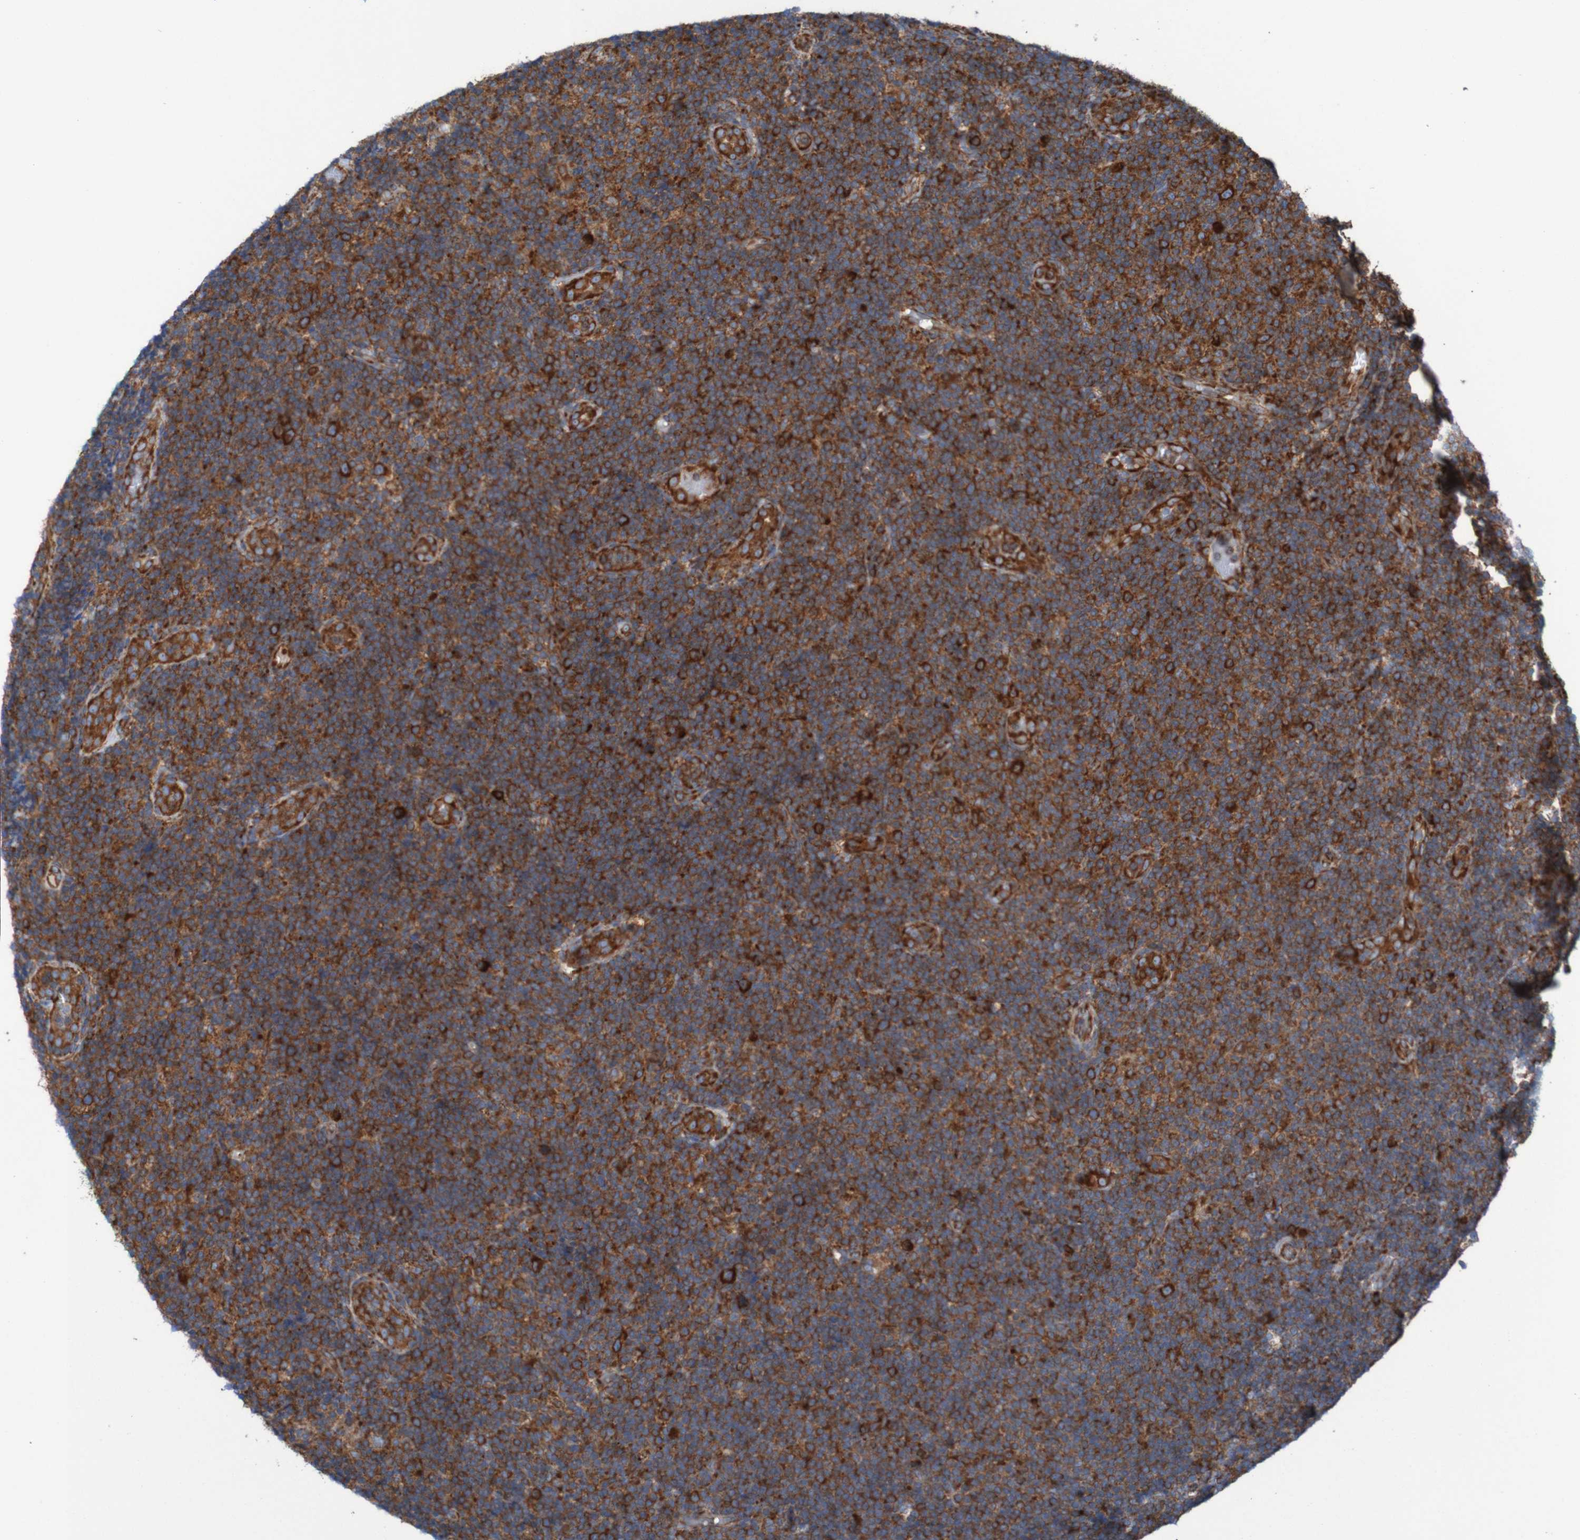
{"staining": {"intensity": "strong", "quantity": ">75%", "location": "cytoplasmic/membranous"}, "tissue": "lymphoma", "cell_type": "Tumor cells", "image_type": "cancer", "snomed": [{"axis": "morphology", "description": "Malignant lymphoma, non-Hodgkin's type, Low grade"}, {"axis": "topography", "description": "Lymph node"}], "caption": "Lymphoma stained with IHC displays strong cytoplasmic/membranous positivity in about >75% of tumor cells.", "gene": "RPL10", "patient": {"sex": "male", "age": 83}}